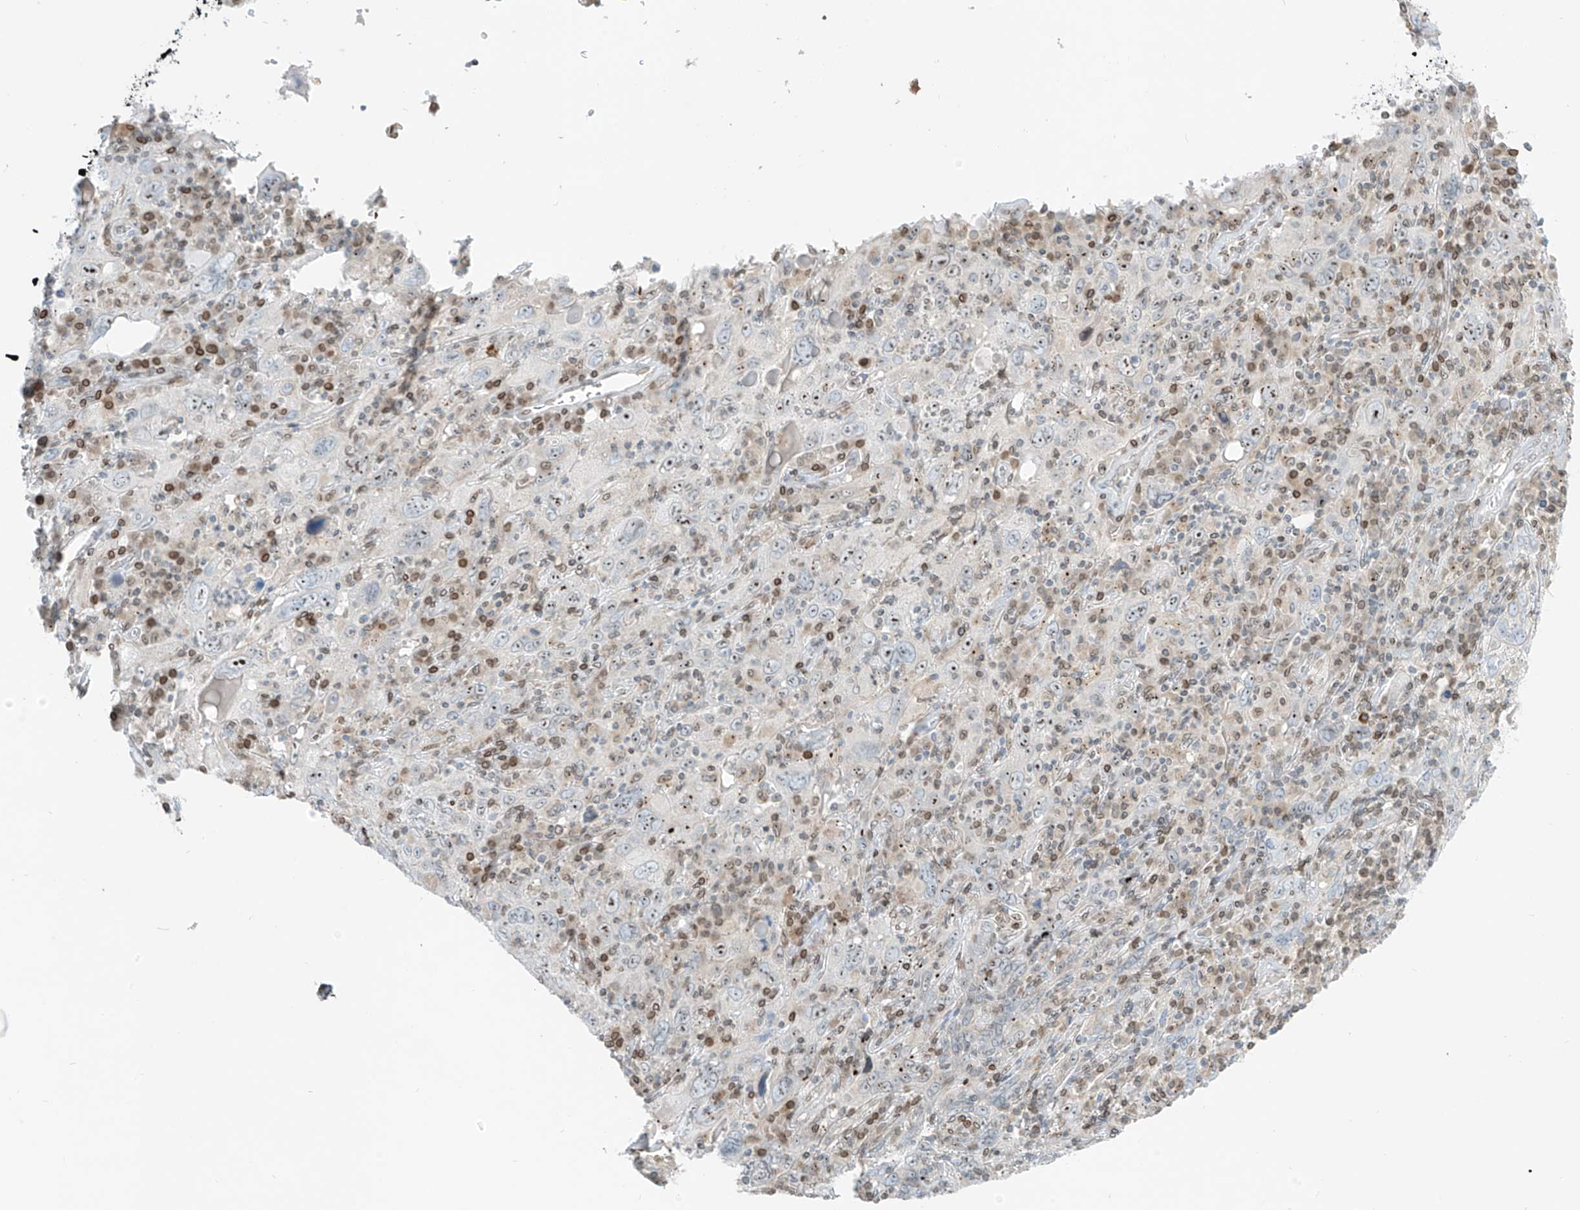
{"staining": {"intensity": "moderate", "quantity": "25%-75%", "location": "nuclear"}, "tissue": "cervical cancer", "cell_type": "Tumor cells", "image_type": "cancer", "snomed": [{"axis": "morphology", "description": "Squamous cell carcinoma, NOS"}, {"axis": "topography", "description": "Cervix"}], "caption": "This micrograph exhibits immunohistochemistry (IHC) staining of squamous cell carcinoma (cervical), with medium moderate nuclear staining in about 25%-75% of tumor cells.", "gene": "SAMD15", "patient": {"sex": "female", "age": 46}}